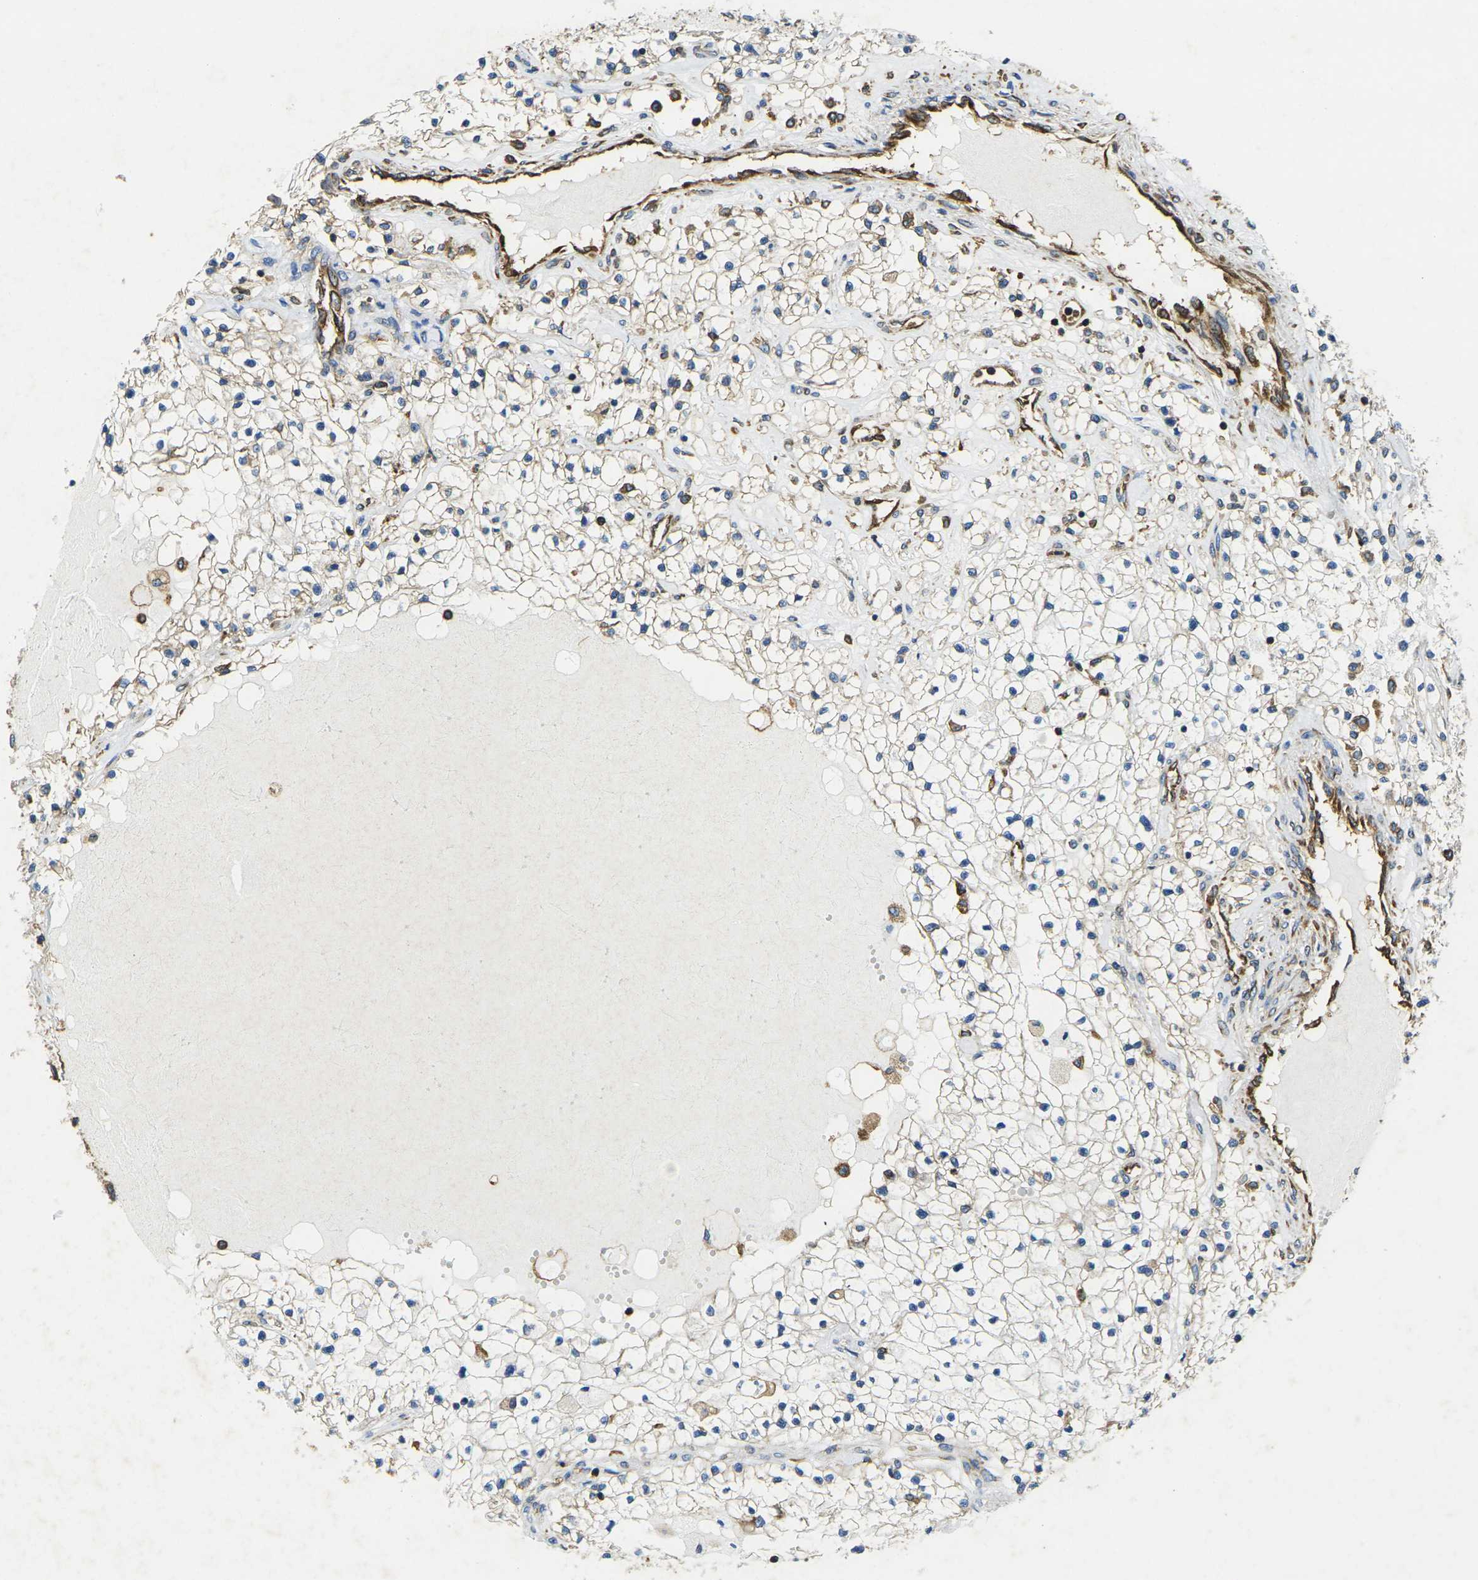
{"staining": {"intensity": "weak", "quantity": ">75%", "location": "cytoplasmic/membranous"}, "tissue": "renal cancer", "cell_type": "Tumor cells", "image_type": "cancer", "snomed": [{"axis": "morphology", "description": "Adenocarcinoma, NOS"}, {"axis": "topography", "description": "Kidney"}], "caption": "About >75% of tumor cells in adenocarcinoma (renal) exhibit weak cytoplasmic/membranous protein expression as visualized by brown immunohistochemical staining.", "gene": "FAM110D", "patient": {"sex": "male", "age": 68}}